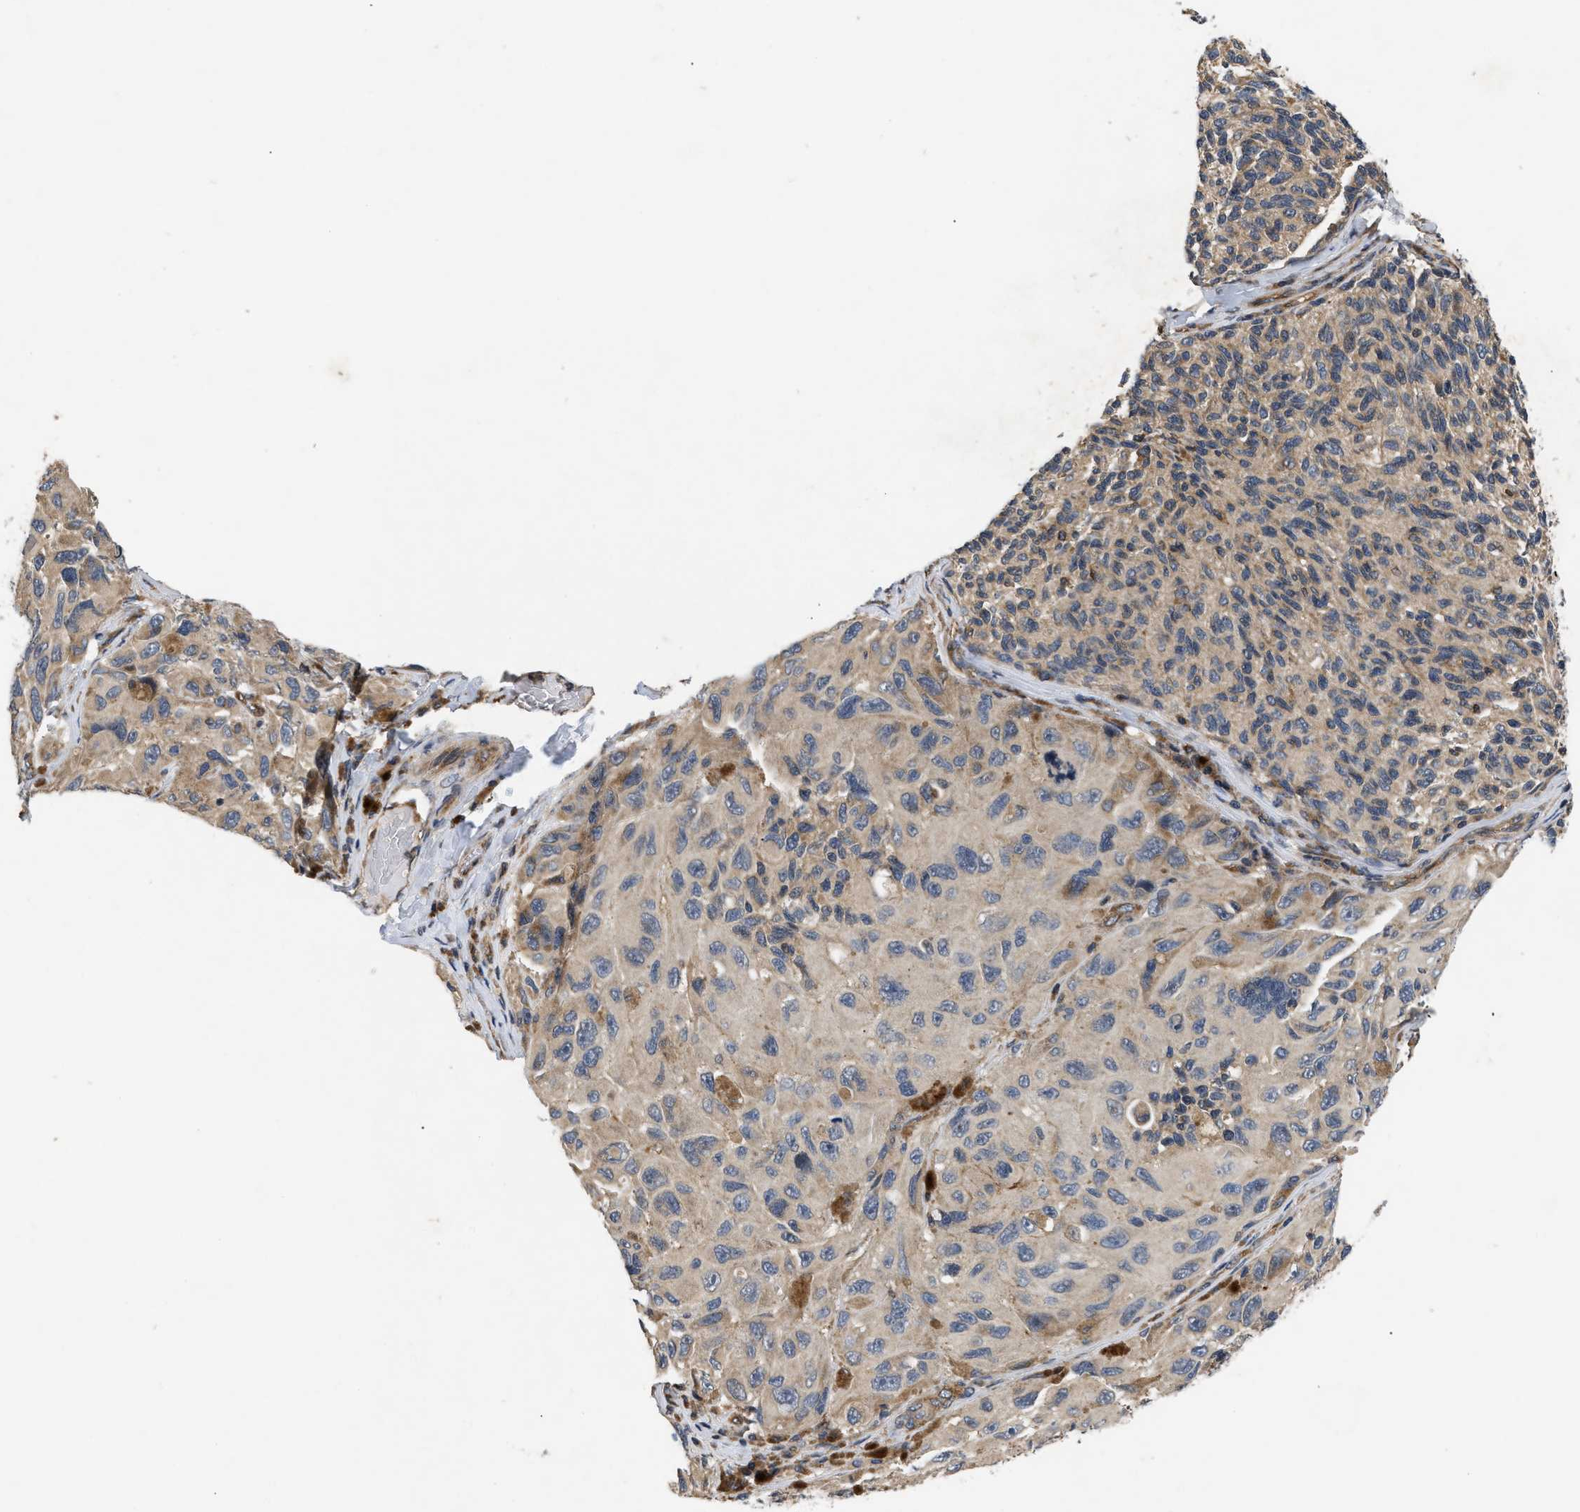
{"staining": {"intensity": "moderate", "quantity": "25%-75%", "location": "cytoplasmic/membranous"}, "tissue": "melanoma", "cell_type": "Tumor cells", "image_type": "cancer", "snomed": [{"axis": "morphology", "description": "Malignant melanoma, NOS"}, {"axis": "topography", "description": "Skin"}], "caption": "Melanoma stained with immunohistochemistry demonstrates moderate cytoplasmic/membranous positivity in about 25%-75% of tumor cells.", "gene": "HMGCR", "patient": {"sex": "female", "age": 73}}